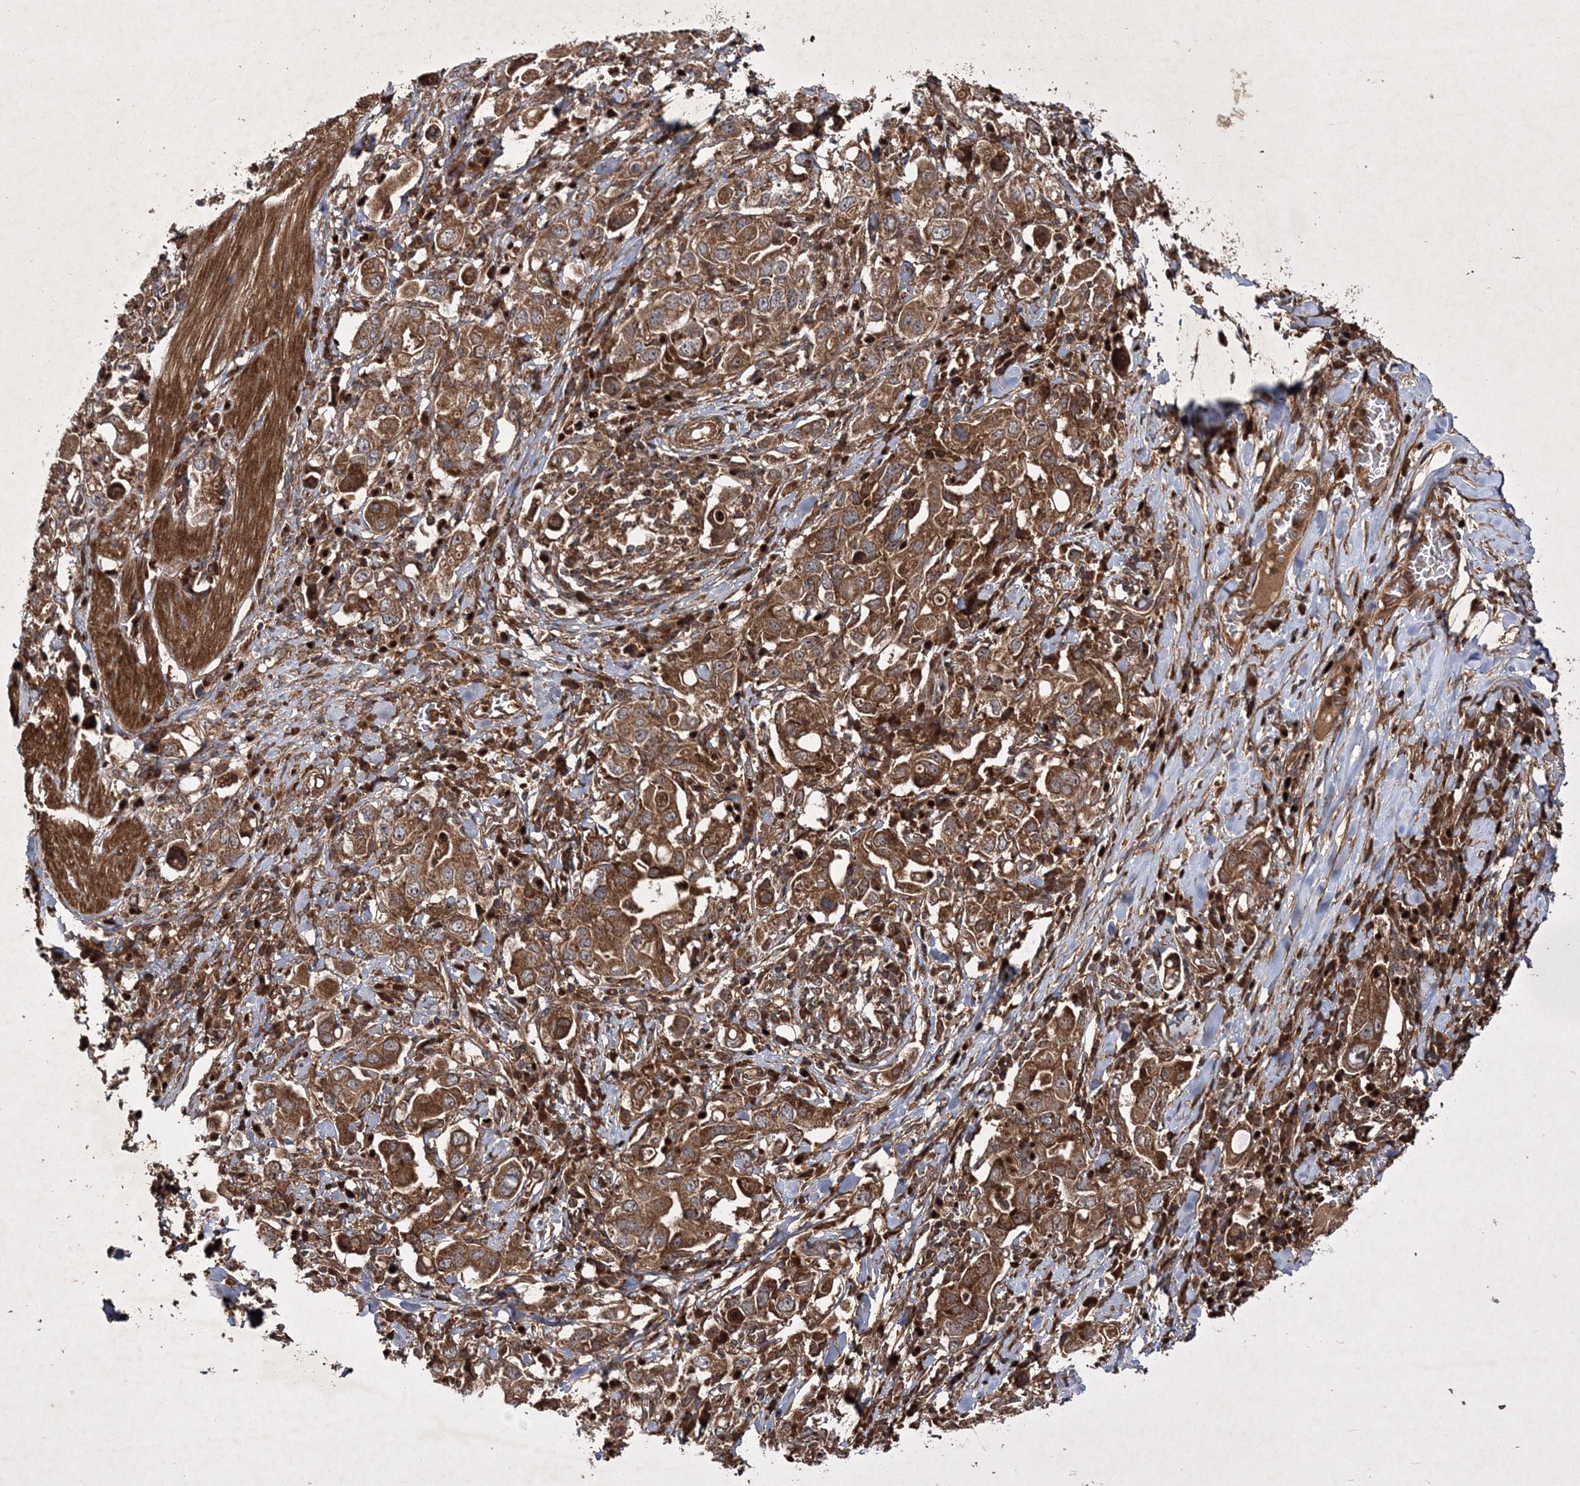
{"staining": {"intensity": "strong", "quantity": ">75%", "location": "cytoplasmic/membranous"}, "tissue": "stomach cancer", "cell_type": "Tumor cells", "image_type": "cancer", "snomed": [{"axis": "morphology", "description": "Adenocarcinoma, NOS"}, {"axis": "topography", "description": "Stomach, upper"}], "caption": "A histopathology image of adenocarcinoma (stomach) stained for a protein displays strong cytoplasmic/membranous brown staining in tumor cells.", "gene": "DNAJC13", "patient": {"sex": "male", "age": 62}}